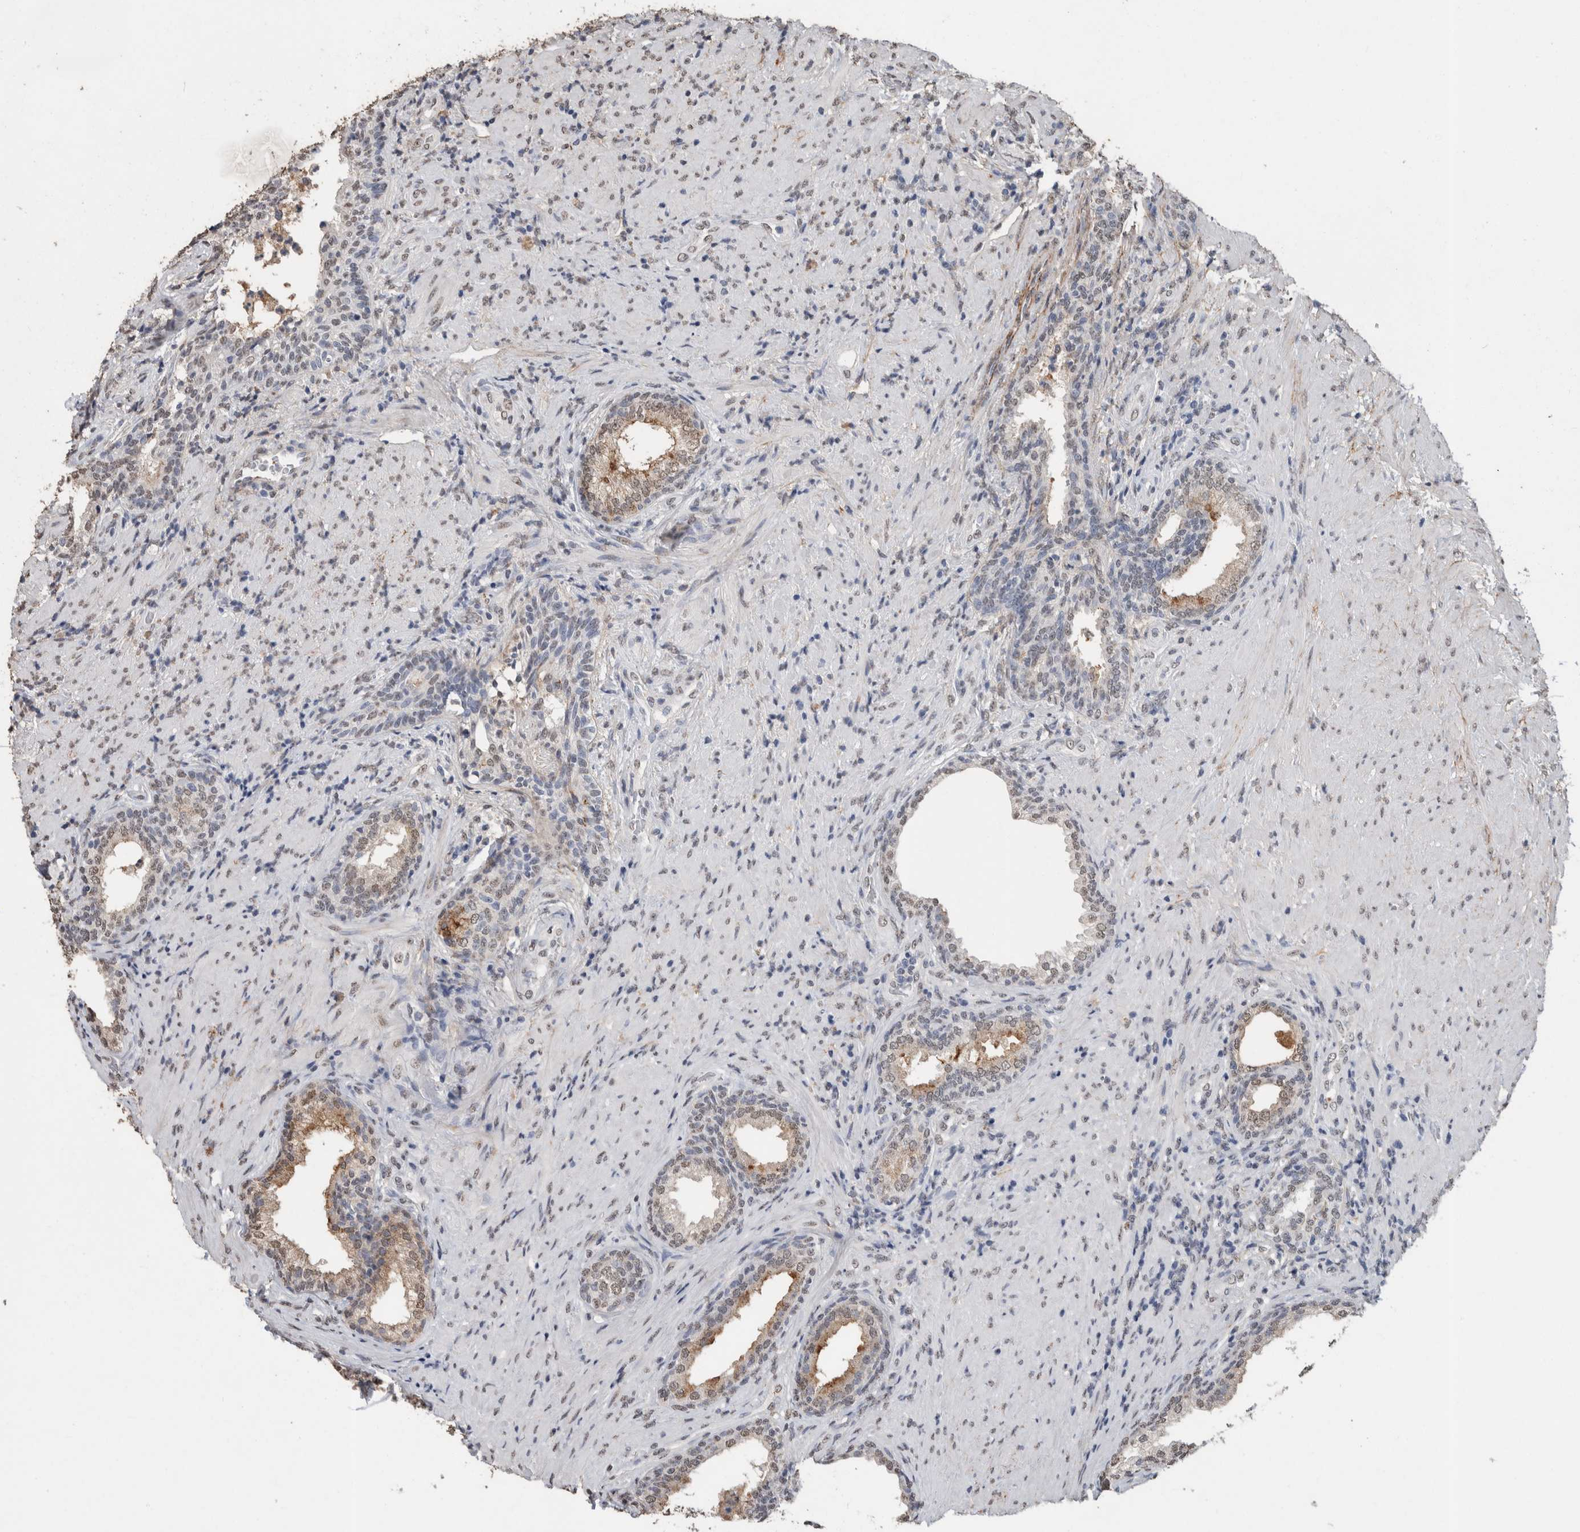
{"staining": {"intensity": "weak", "quantity": ">75%", "location": "cytoplasmic/membranous,nuclear"}, "tissue": "prostate", "cell_type": "Glandular cells", "image_type": "normal", "snomed": [{"axis": "morphology", "description": "Normal tissue, NOS"}, {"axis": "topography", "description": "Prostate"}], "caption": "Prostate stained with a protein marker demonstrates weak staining in glandular cells.", "gene": "LTBP1", "patient": {"sex": "male", "age": 76}}